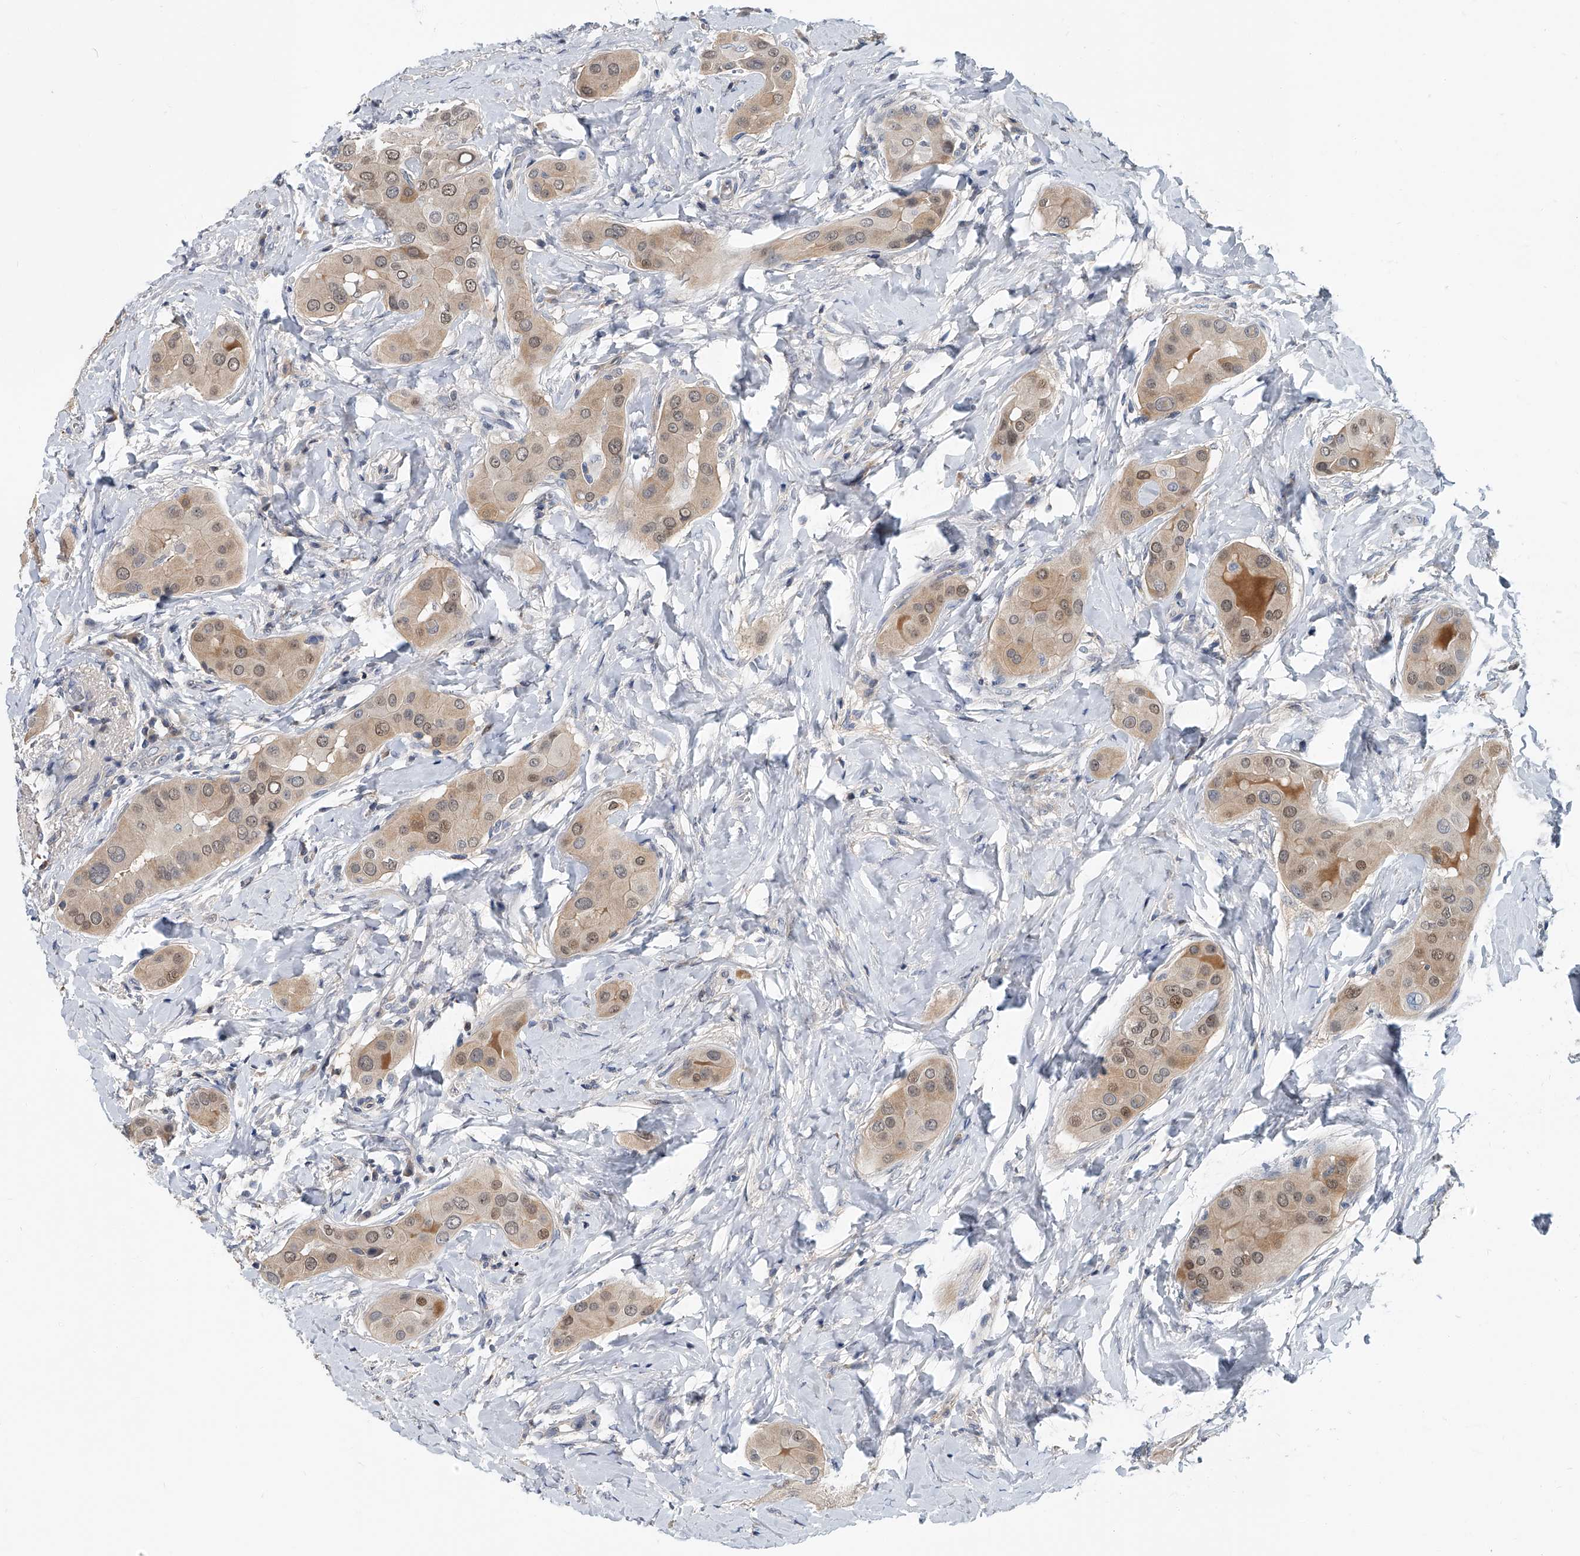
{"staining": {"intensity": "moderate", "quantity": ">75%", "location": "cytoplasmic/membranous,nuclear"}, "tissue": "thyroid cancer", "cell_type": "Tumor cells", "image_type": "cancer", "snomed": [{"axis": "morphology", "description": "Papillary adenocarcinoma, NOS"}, {"axis": "topography", "description": "Thyroid gland"}], "caption": "Immunohistochemical staining of human thyroid cancer demonstrates moderate cytoplasmic/membranous and nuclear protein expression in approximately >75% of tumor cells. Immunohistochemistry (ihc) stains the protein in brown and the nuclei are stained blue.", "gene": "CD200", "patient": {"sex": "male", "age": 33}}